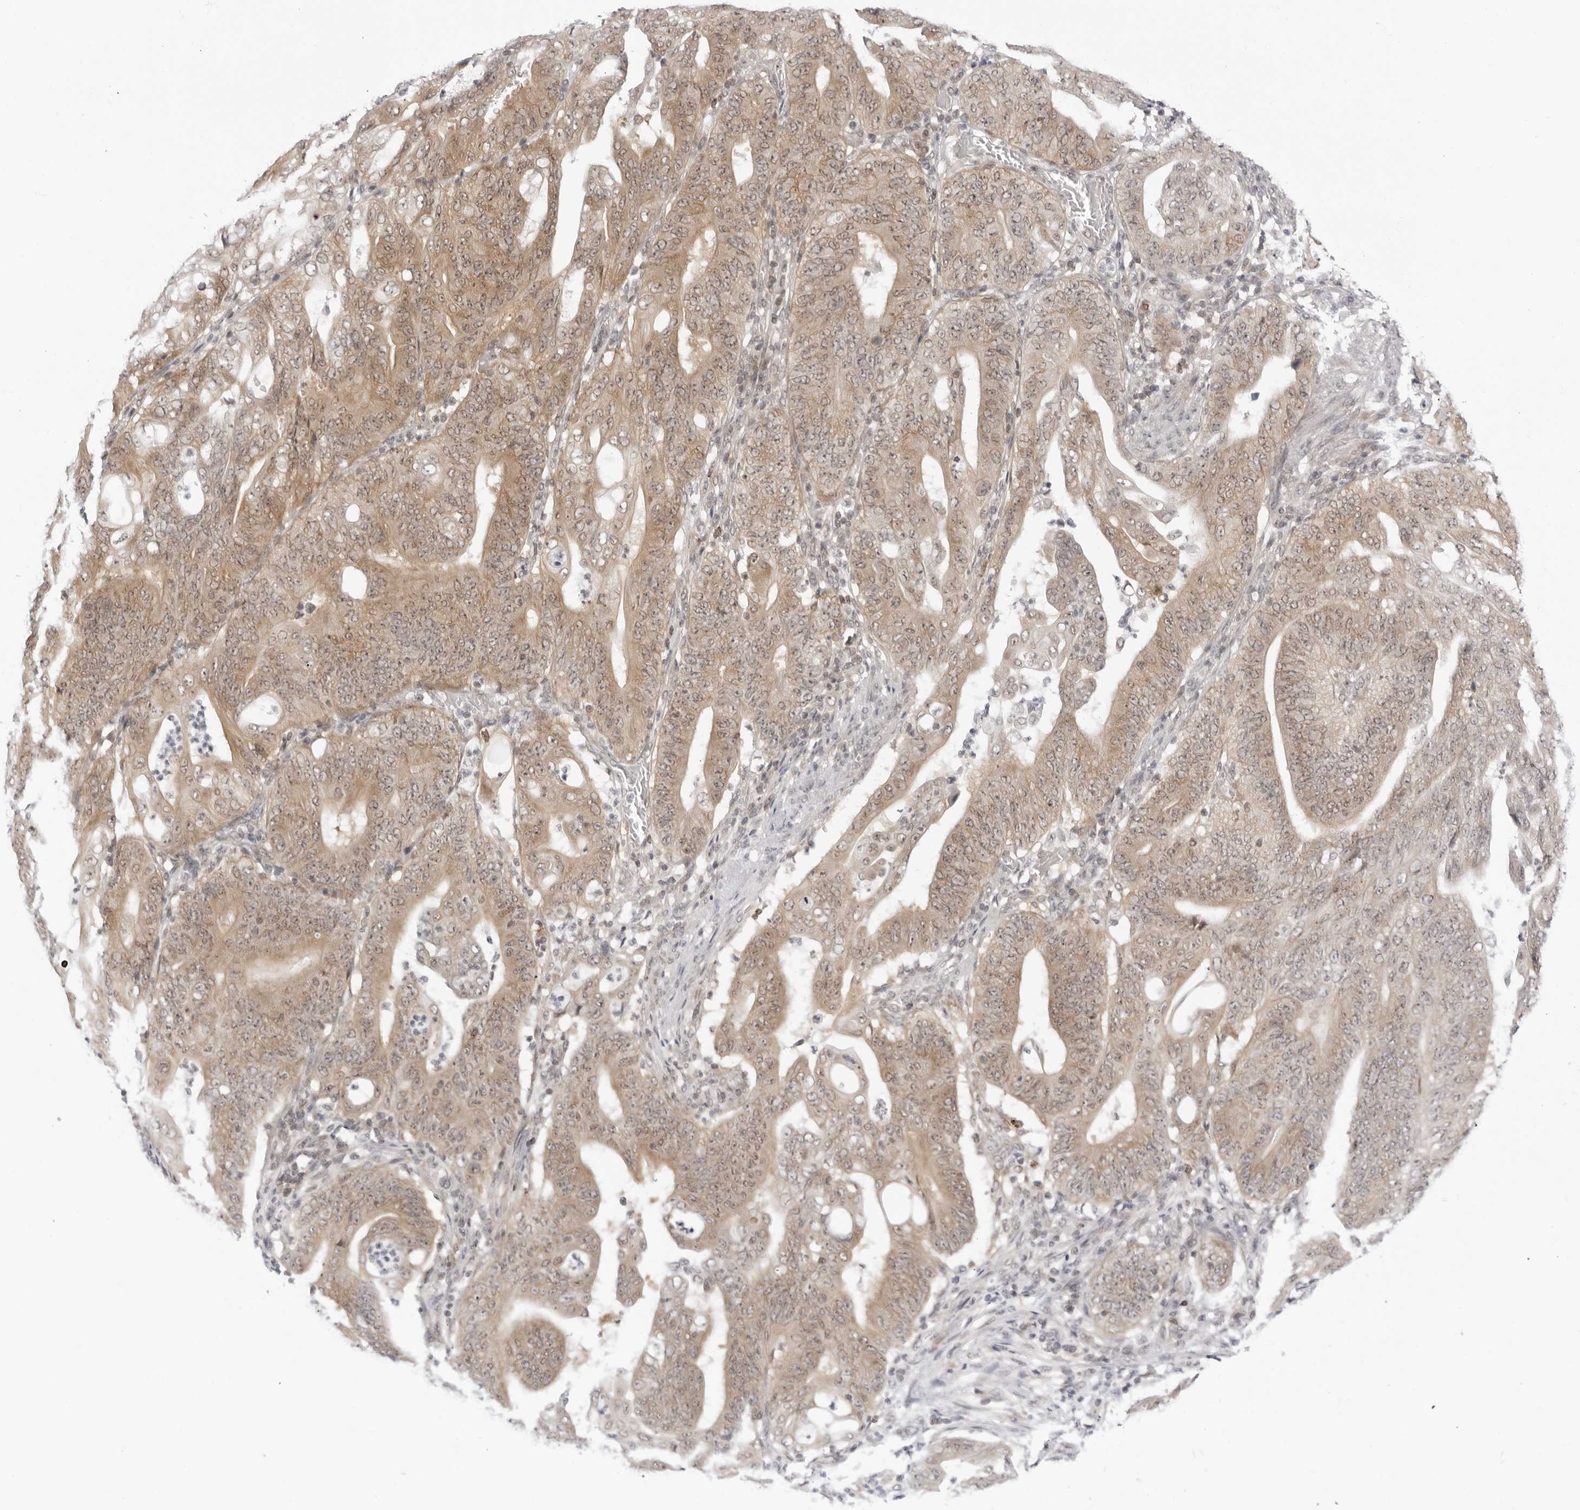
{"staining": {"intensity": "moderate", "quantity": "25%-75%", "location": "cytoplasmic/membranous"}, "tissue": "stomach cancer", "cell_type": "Tumor cells", "image_type": "cancer", "snomed": [{"axis": "morphology", "description": "Adenocarcinoma, NOS"}, {"axis": "topography", "description": "Stomach"}], "caption": "Protein expression analysis of human adenocarcinoma (stomach) reveals moderate cytoplasmic/membranous positivity in about 25%-75% of tumor cells.", "gene": "PPP2R5C", "patient": {"sex": "female", "age": 73}}